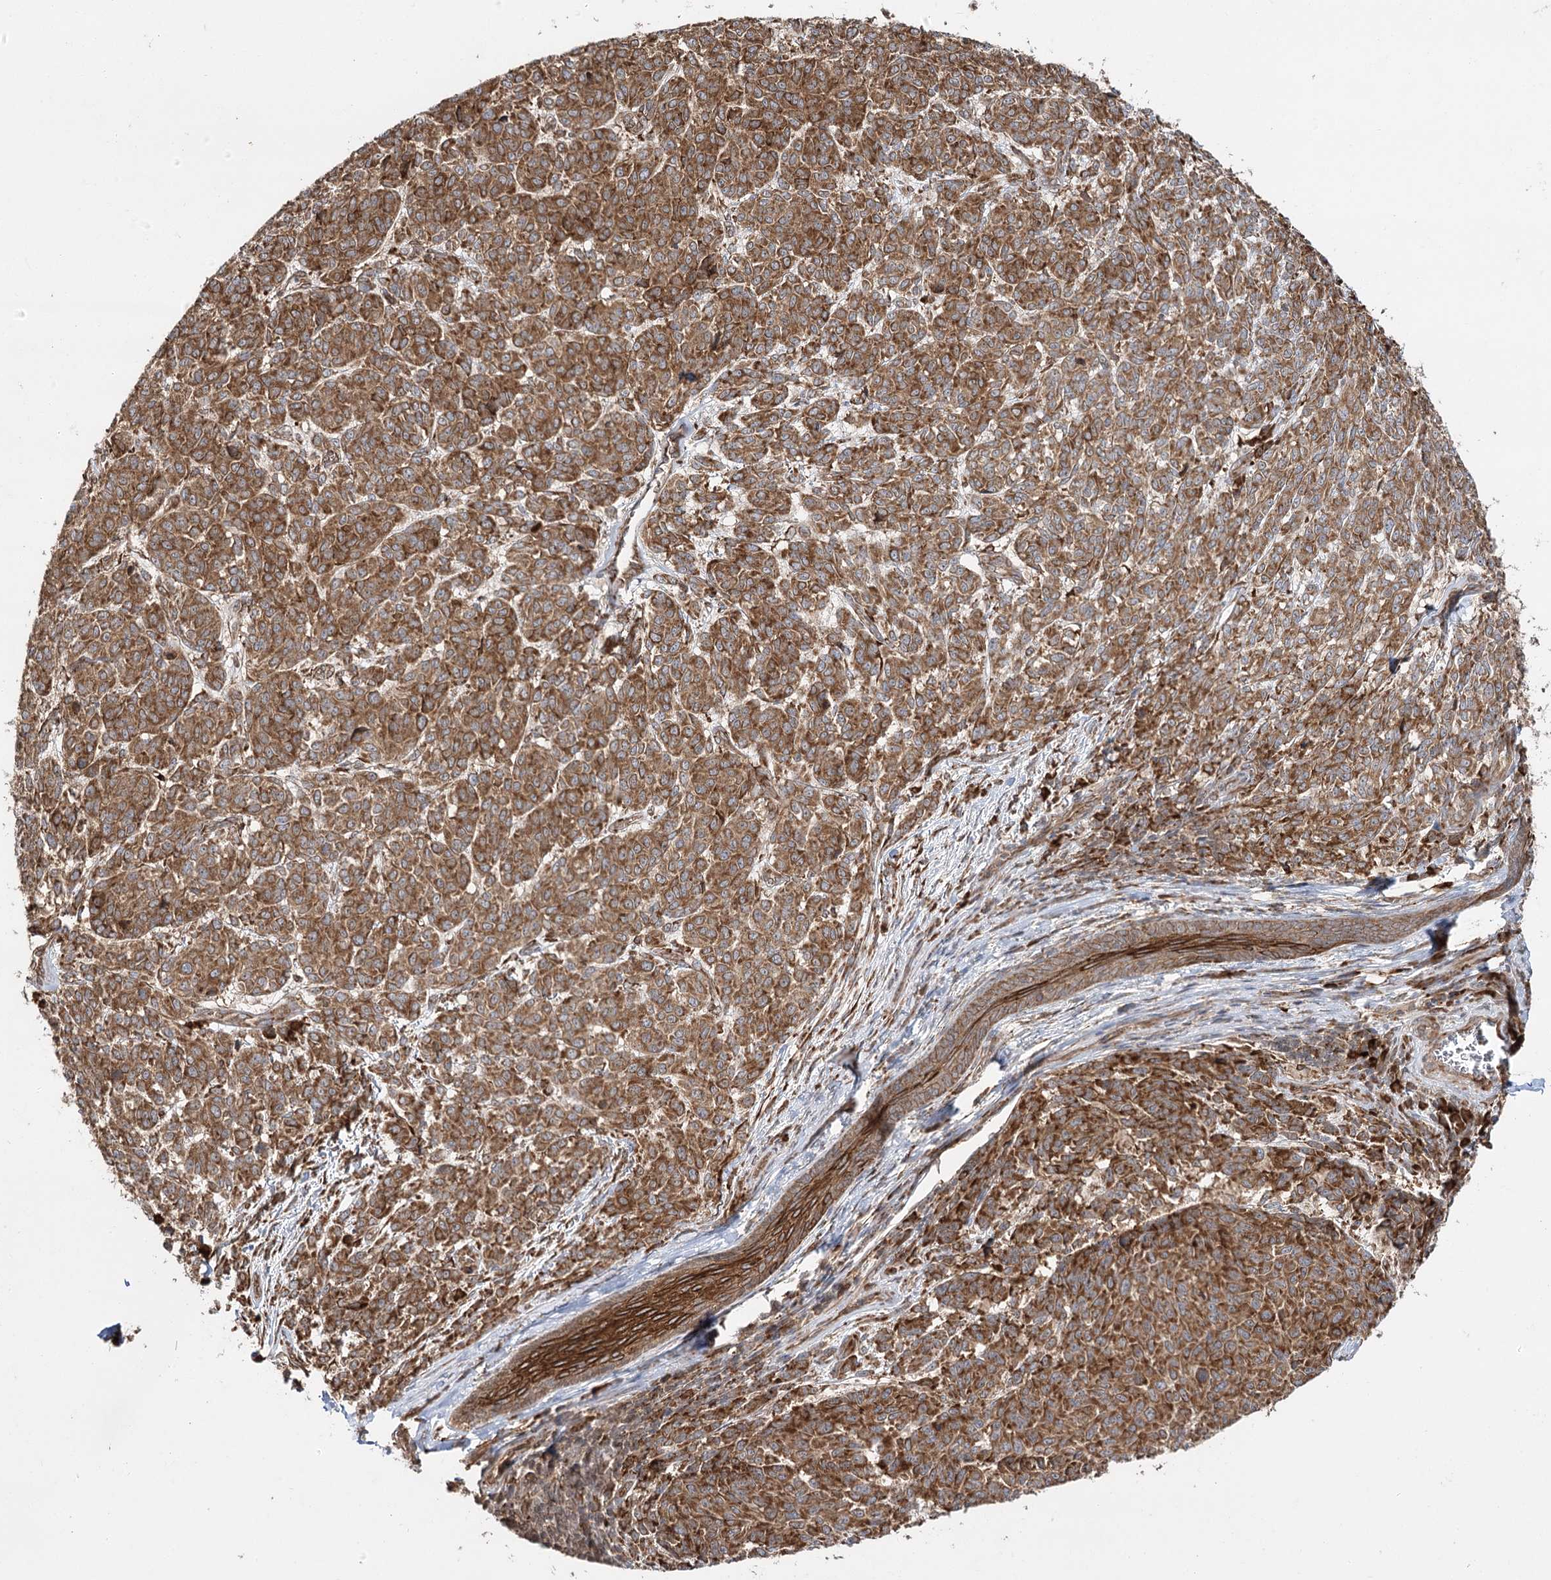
{"staining": {"intensity": "moderate", "quantity": ">75%", "location": "cytoplasmic/membranous"}, "tissue": "melanoma", "cell_type": "Tumor cells", "image_type": "cancer", "snomed": [{"axis": "morphology", "description": "Malignant melanoma, NOS"}, {"axis": "topography", "description": "Skin"}], "caption": "DAB (3,3'-diaminobenzidine) immunohistochemical staining of human melanoma exhibits moderate cytoplasmic/membranous protein expression in about >75% of tumor cells.", "gene": "DNAJB14", "patient": {"sex": "male", "age": 49}}